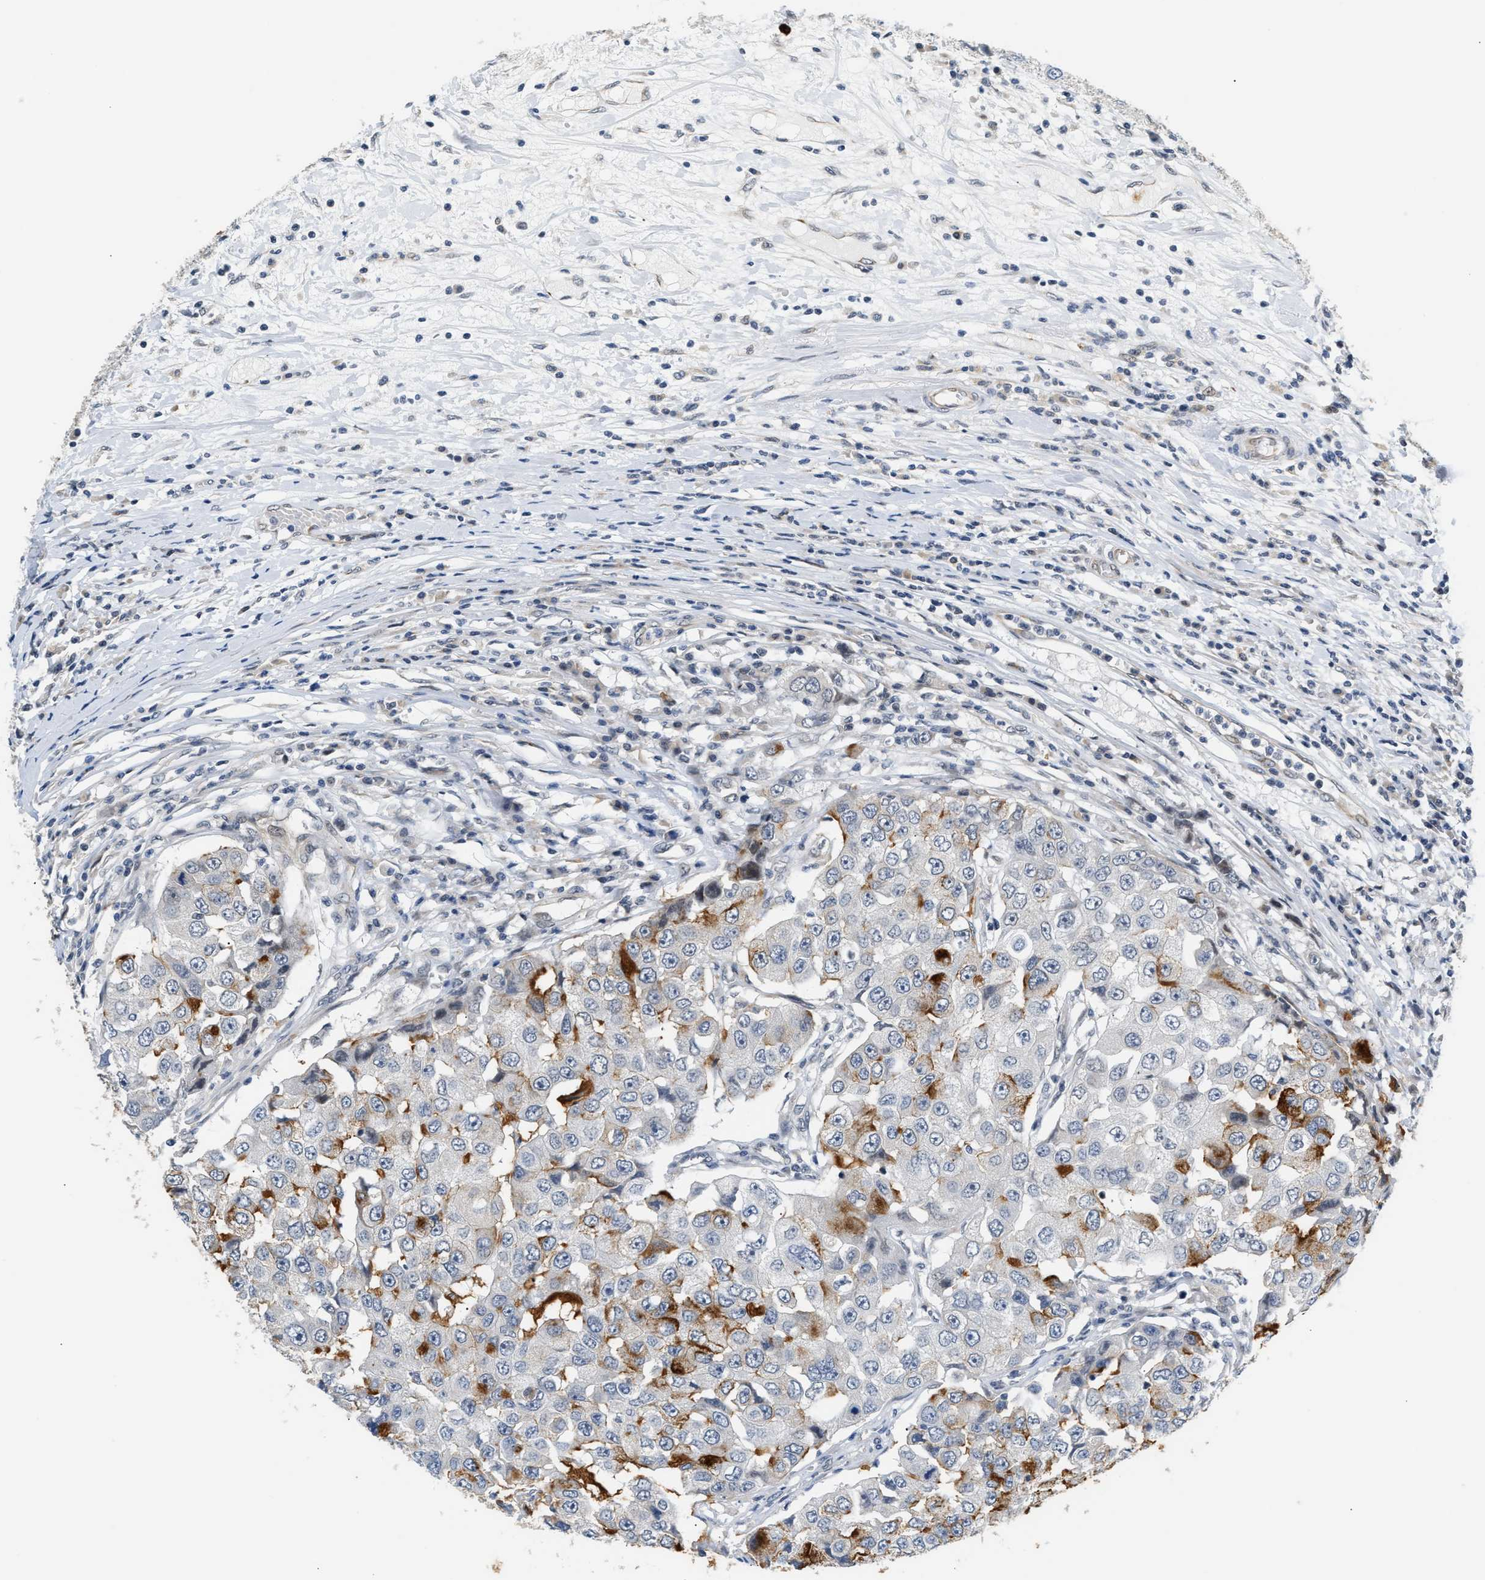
{"staining": {"intensity": "negative", "quantity": "none", "location": "none"}, "tissue": "breast cancer", "cell_type": "Tumor cells", "image_type": "cancer", "snomed": [{"axis": "morphology", "description": "Duct carcinoma"}, {"axis": "topography", "description": "Breast"}], "caption": "This is an IHC micrograph of breast cancer. There is no positivity in tumor cells.", "gene": "PPM1H", "patient": {"sex": "female", "age": 27}}